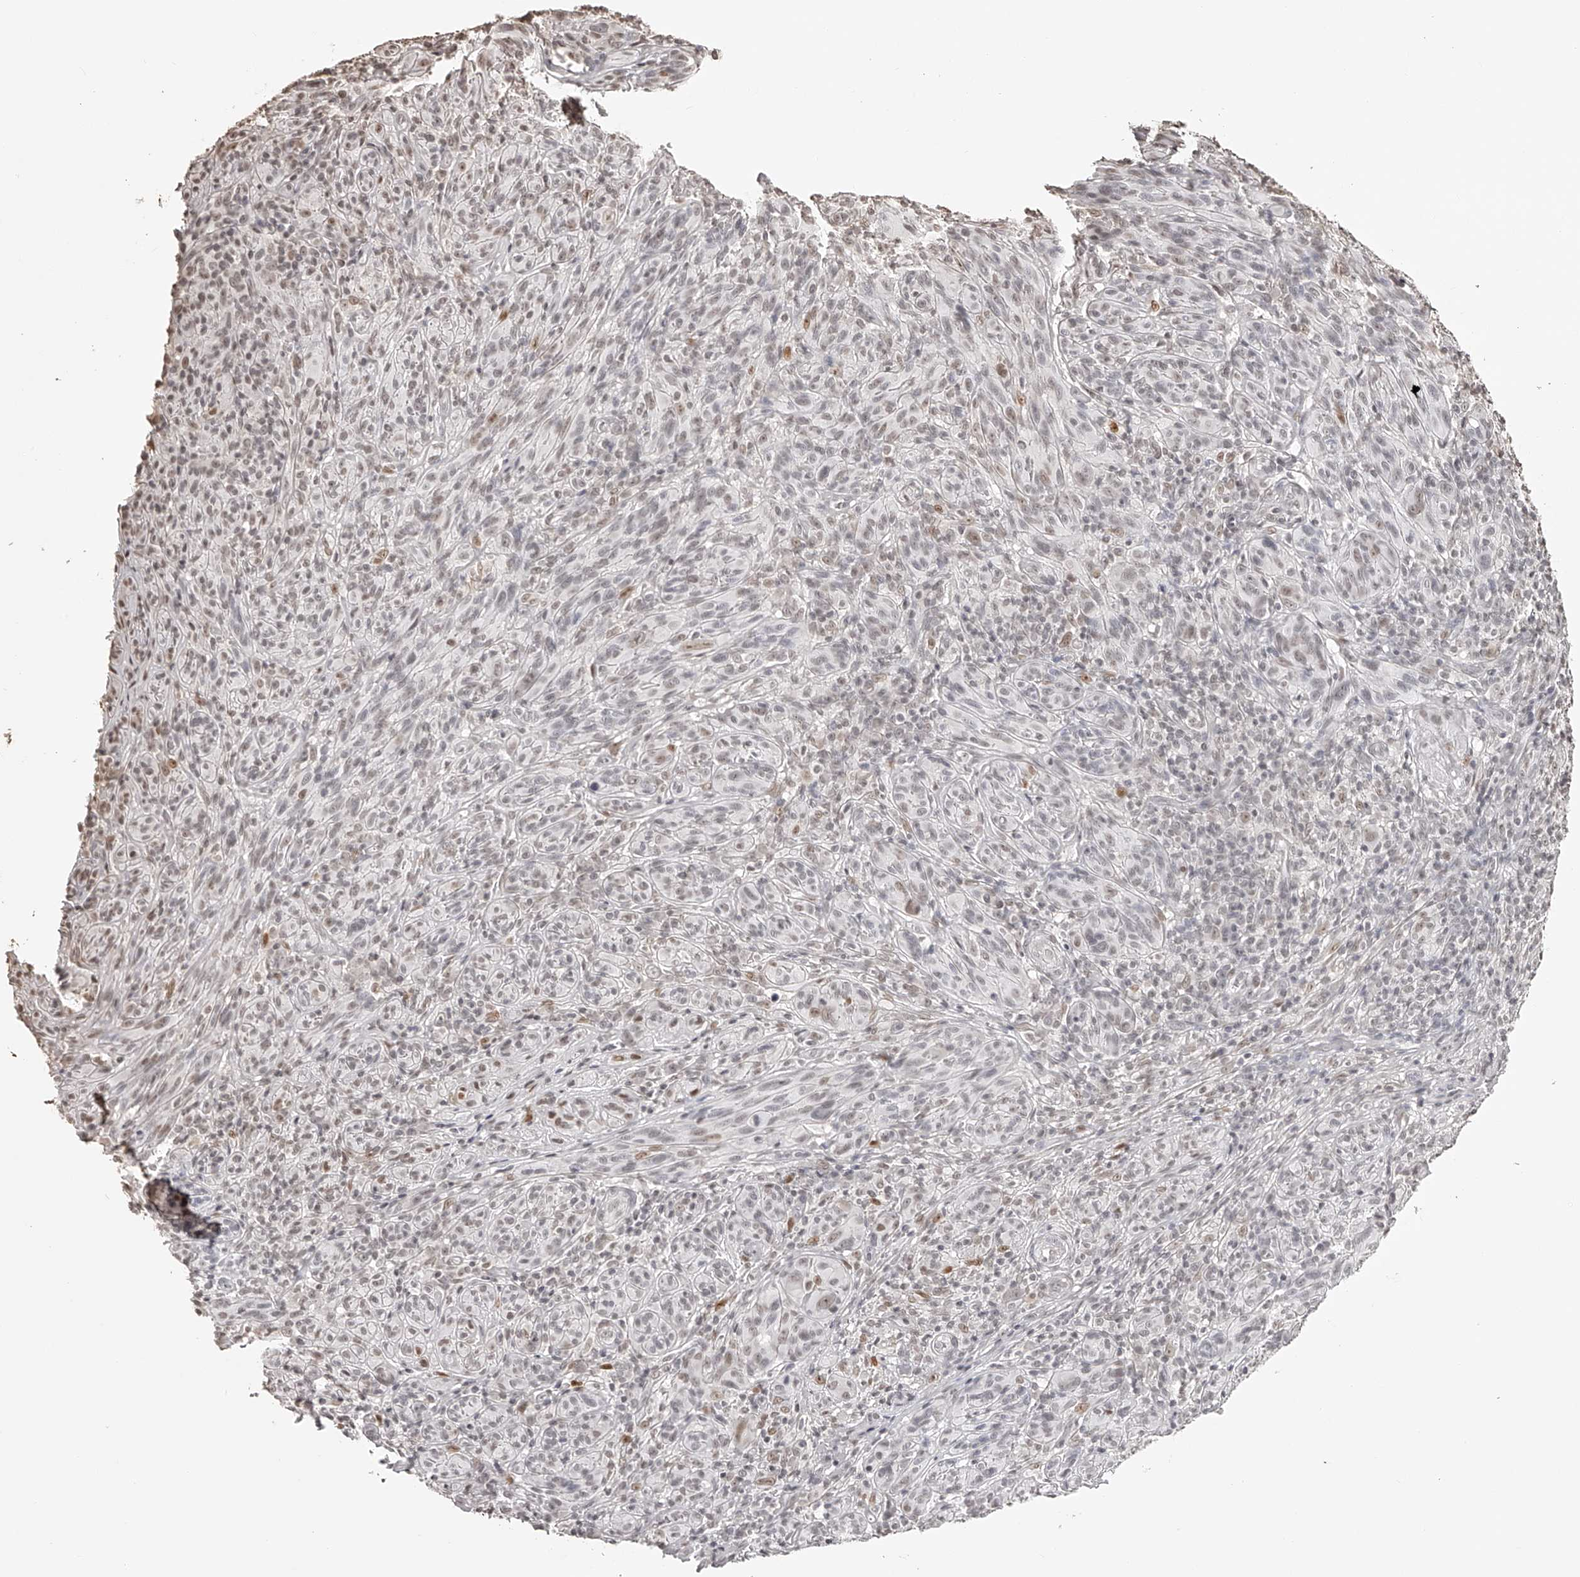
{"staining": {"intensity": "weak", "quantity": "<25%", "location": "nuclear"}, "tissue": "melanoma", "cell_type": "Tumor cells", "image_type": "cancer", "snomed": [{"axis": "morphology", "description": "Malignant melanoma, NOS"}, {"axis": "topography", "description": "Skin of head"}], "caption": "DAB immunohistochemical staining of melanoma exhibits no significant expression in tumor cells. Brightfield microscopy of IHC stained with DAB (3,3'-diaminobenzidine) (brown) and hematoxylin (blue), captured at high magnification.", "gene": "ZNF503", "patient": {"sex": "male", "age": 96}}